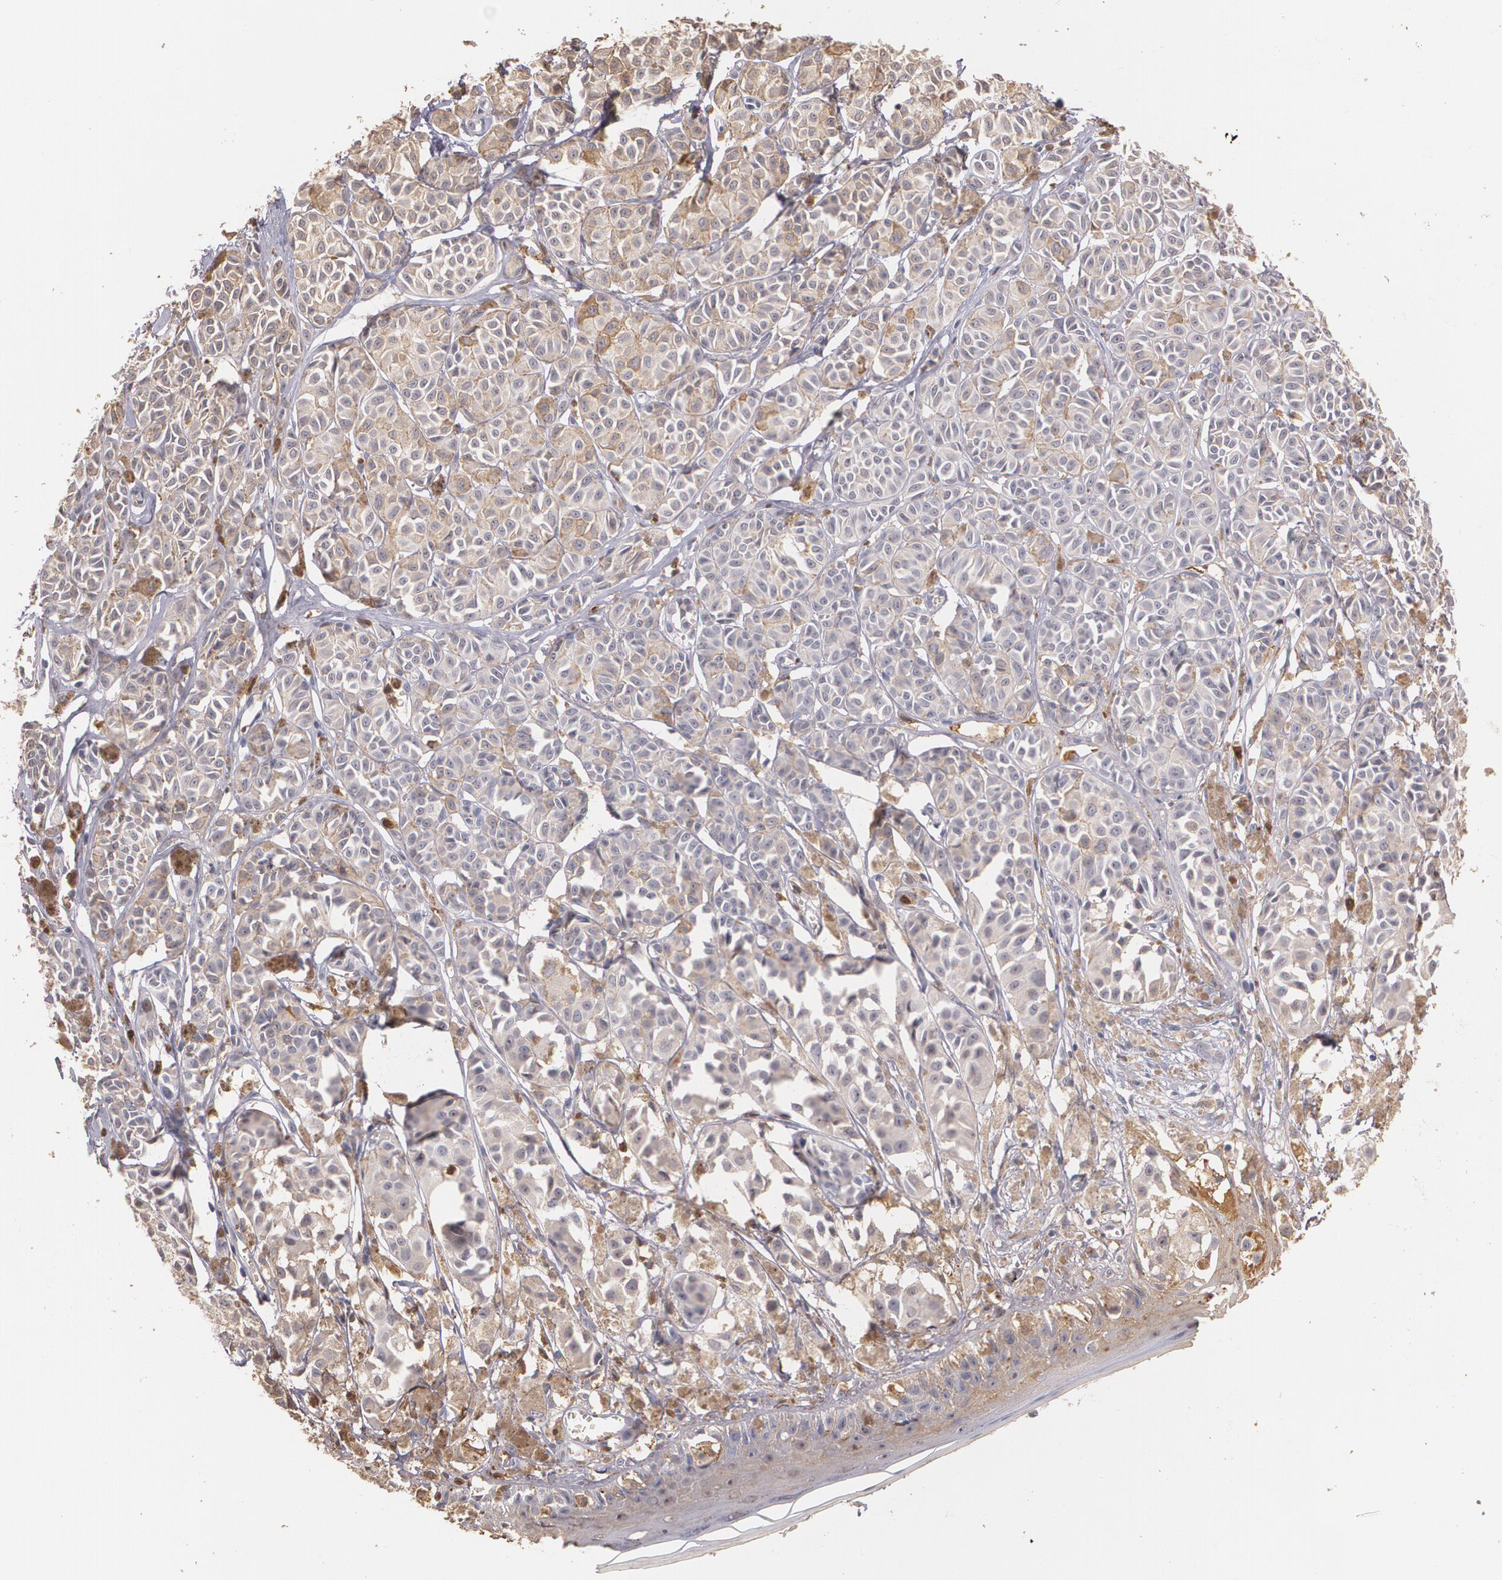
{"staining": {"intensity": "moderate", "quantity": "25%-75%", "location": "cytoplasmic/membranous"}, "tissue": "melanoma", "cell_type": "Tumor cells", "image_type": "cancer", "snomed": [{"axis": "morphology", "description": "Malignant melanoma, NOS"}, {"axis": "topography", "description": "Skin"}], "caption": "Human melanoma stained with a protein marker demonstrates moderate staining in tumor cells.", "gene": "PTS", "patient": {"sex": "female", "age": 77}}